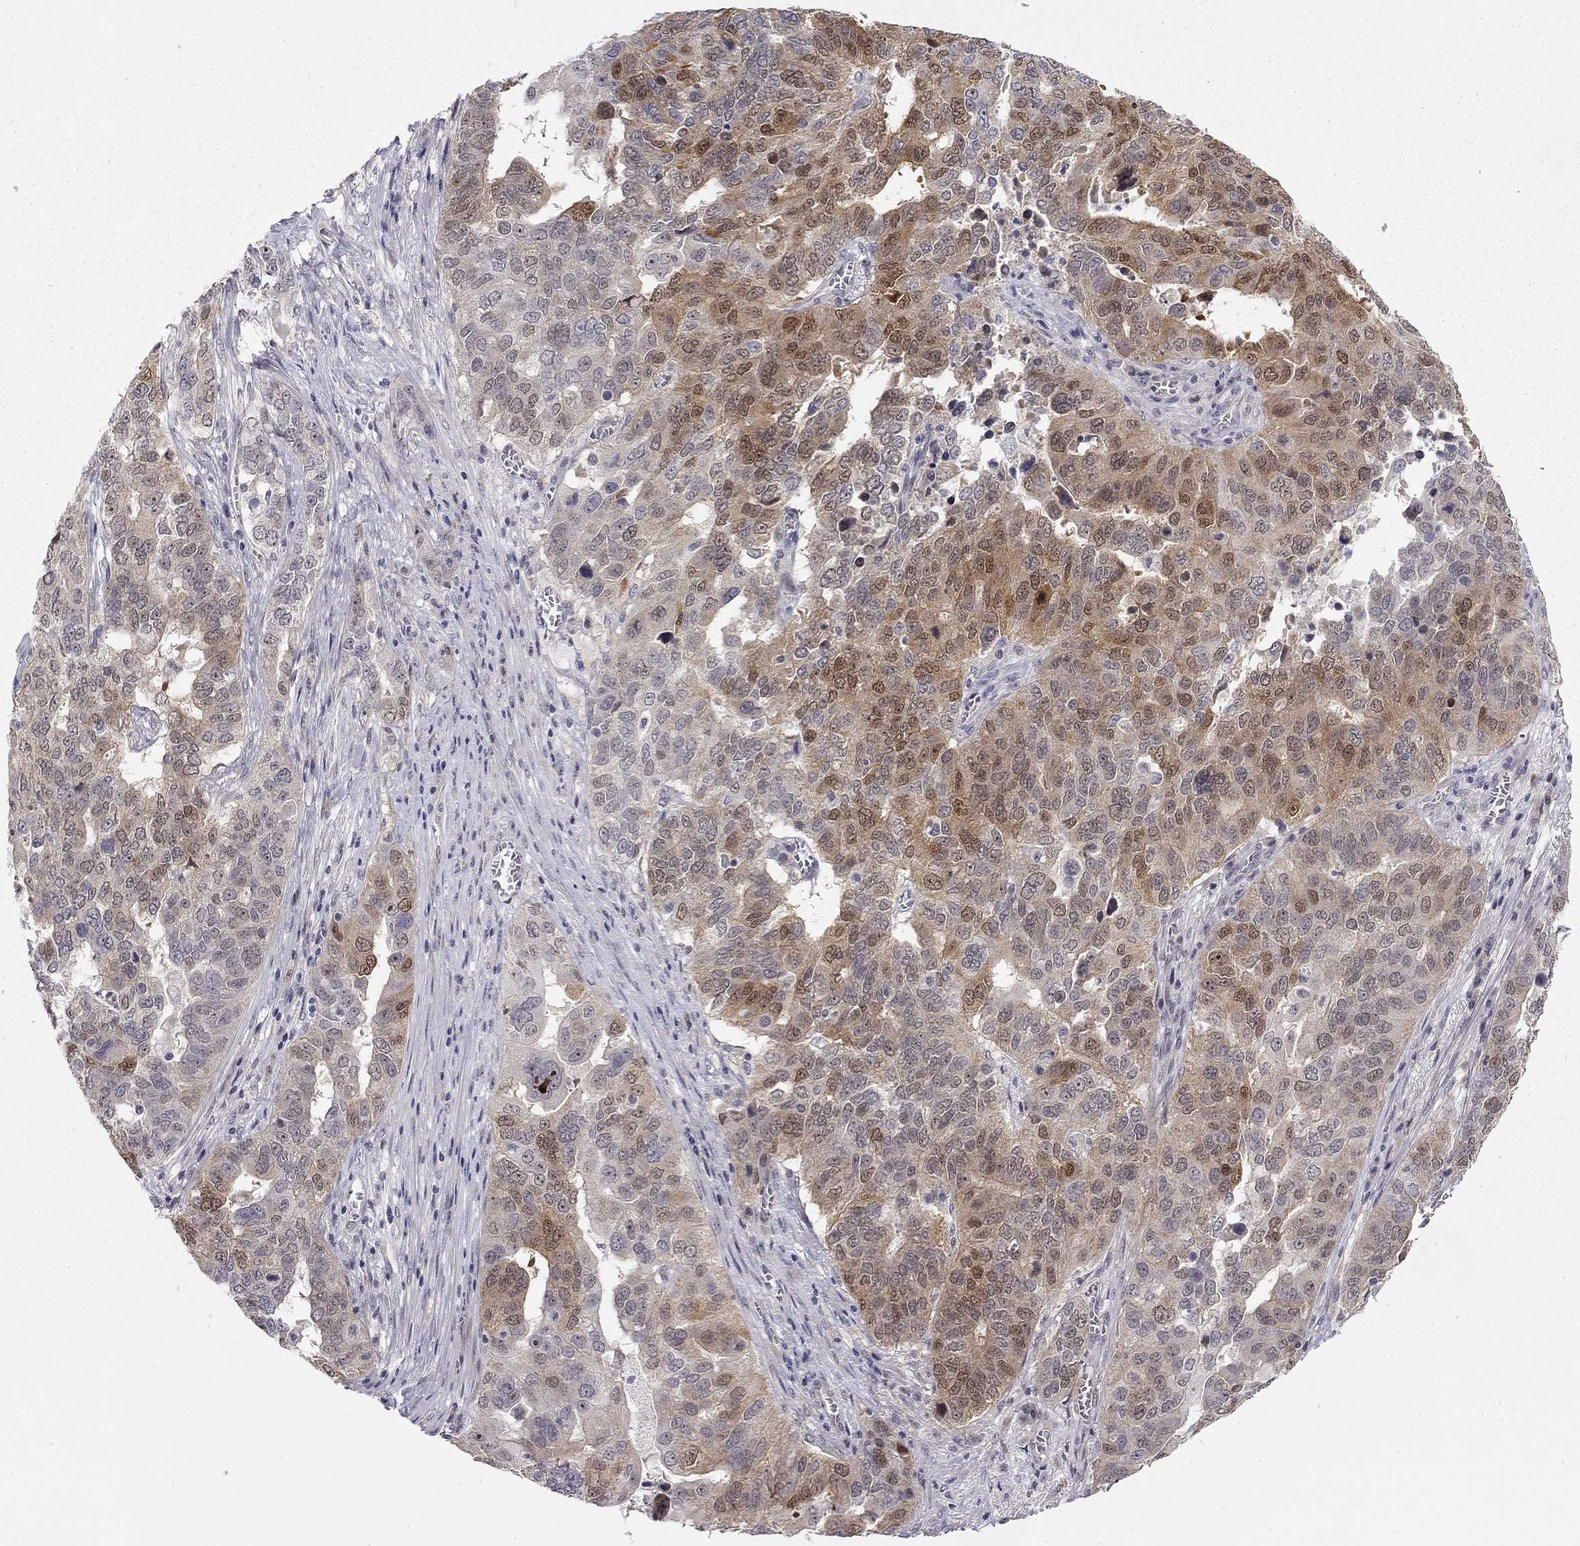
{"staining": {"intensity": "moderate", "quantity": "<25%", "location": "cytoplasmic/membranous,nuclear"}, "tissue": "ovarian cancer", "cell_type": "Tumor cells", "image_type": "cancer", "snomed": [{"axis": "morphology", "description": "Carcinoma, endometroid"}, {"axis": "topography", "description": "Soft tissue"}, {"axis": "topography", "description": "Ovary"}], "caption": "Endometroid carcinoma (ovarian) stained with immunohistochemistry shows moderate cytoplasmic/membranous and nuclear expression in about <25% of tumor cells.", "gene": "STXBP6", "patient": {"sex": "female", "age": 52}}